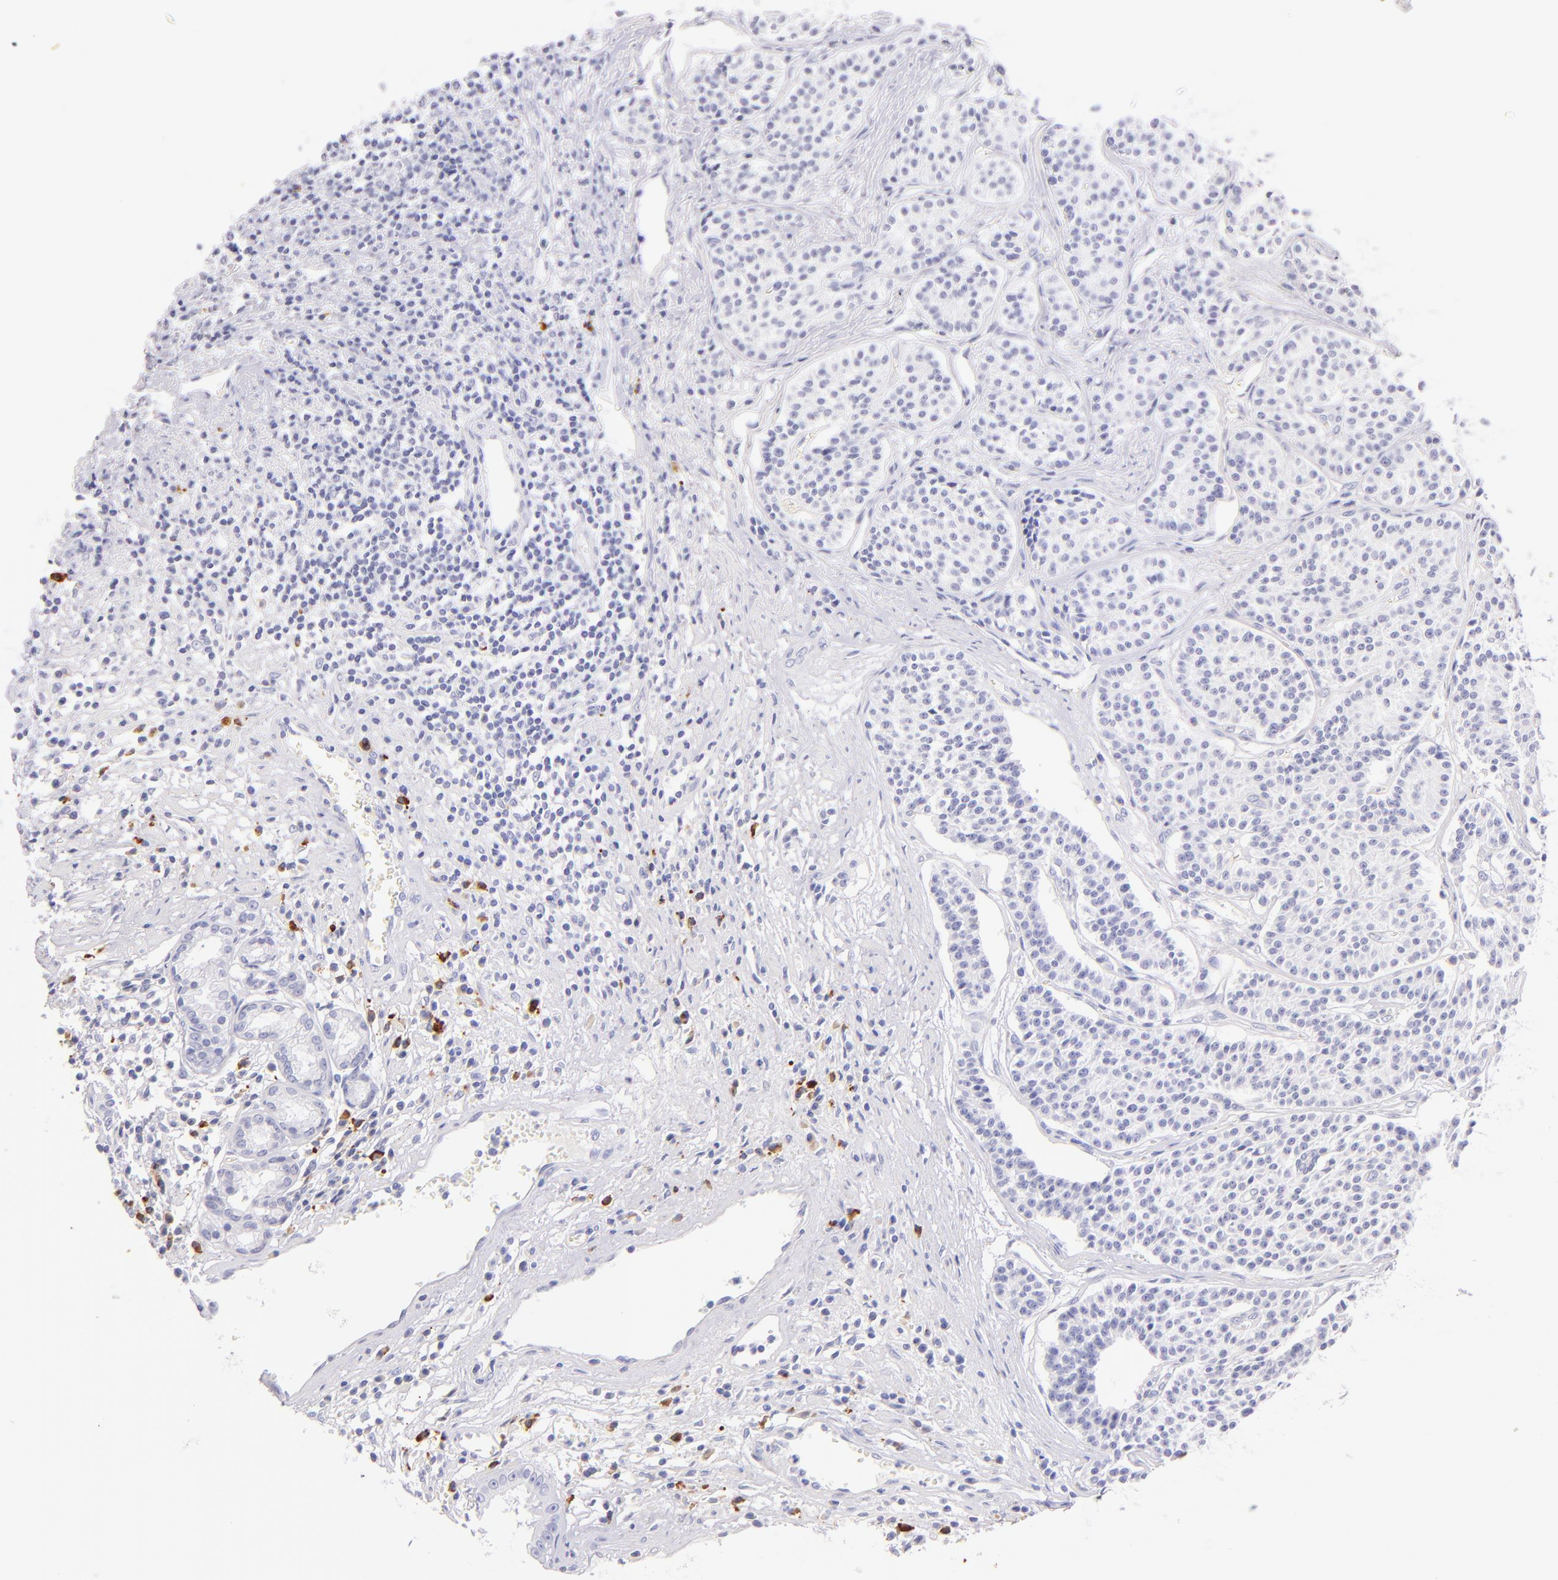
{"staining": {"intensity": "negative", "quantity": "none", "location": "none"}, "tissue": "carcinoid", "cell_type": "Tumor cells", "image_type": "cancer", "snomed": [{"axis": "morphology", "description": "Carcinoid, malignant, NOS"}, {"axis": "topography", "description": "Stomach"}], "caption": "Immunohistochemistry of human carcinoid displays no positivity in tumor cells. The staining was performed using DAB to visualize the protein expression in brown, while the nuclei were stained in blue with hematoxylin (Magnification: 20x).", "gene": "SDC1", "patient": {"sex": "female", "age": 76}}